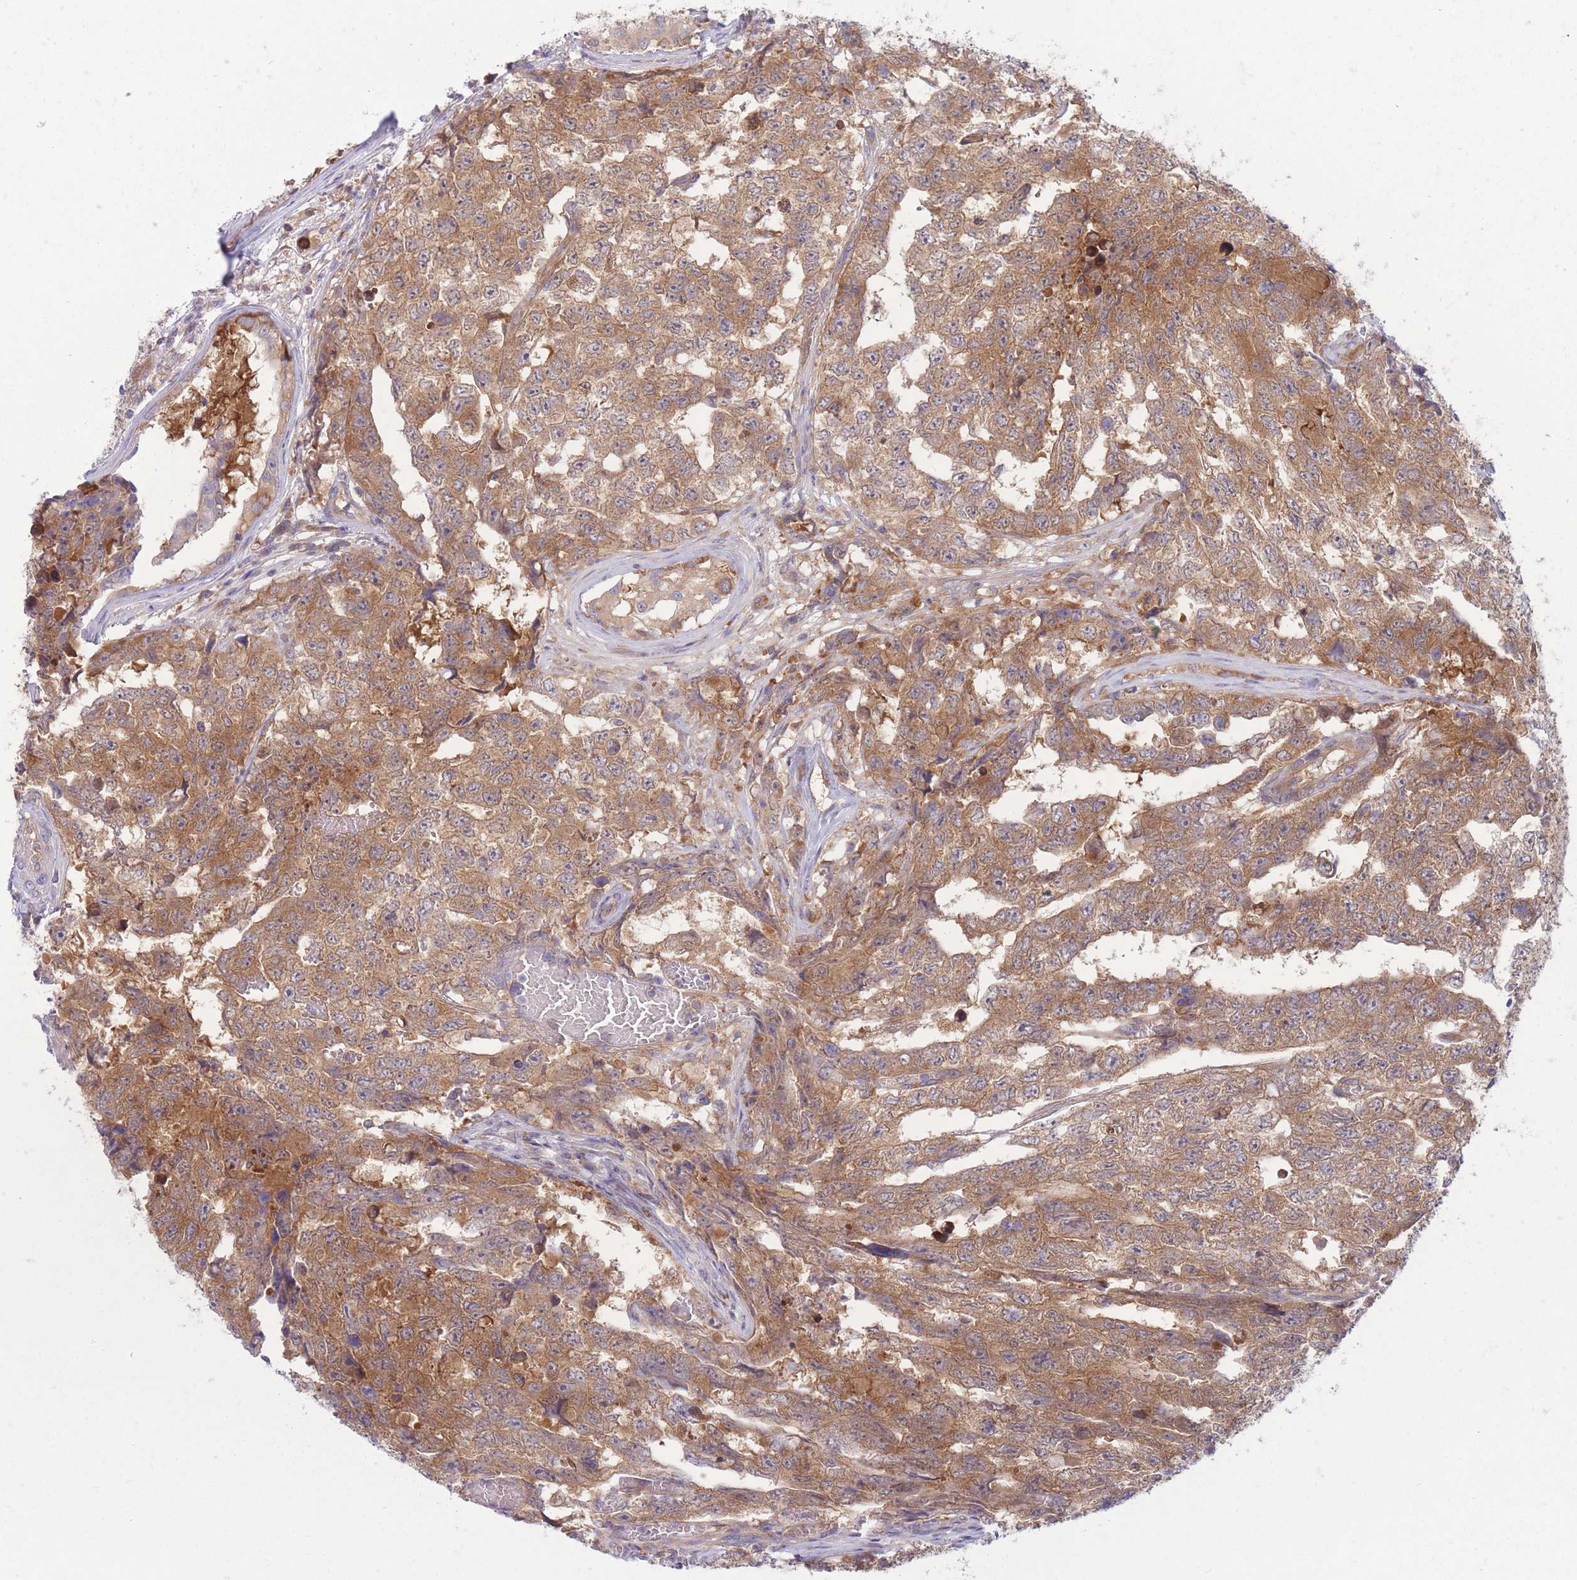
{"staining": {"intensity": "moderate", "quantity": ">75%", "location": "cytoplasmic/membranous"}, "tissue": "testis cancer", "cell_type": "Tumor cells", "image_type": "cancer", "snomed": [{"axis": "morphology", "description": "Carcinoma, Embryonal, NOS"}, {"axis": "topography", "description": "Testis"}], "caption": "Approximately >75% of tumor cells in testis embryonal carcinoma reveal moderate cytoplasmic/membranous protein expression as visualized by brown immunohistochemical staining.", "gene": "PFDN6", "patient": {"sex": "male", "age": 25}}